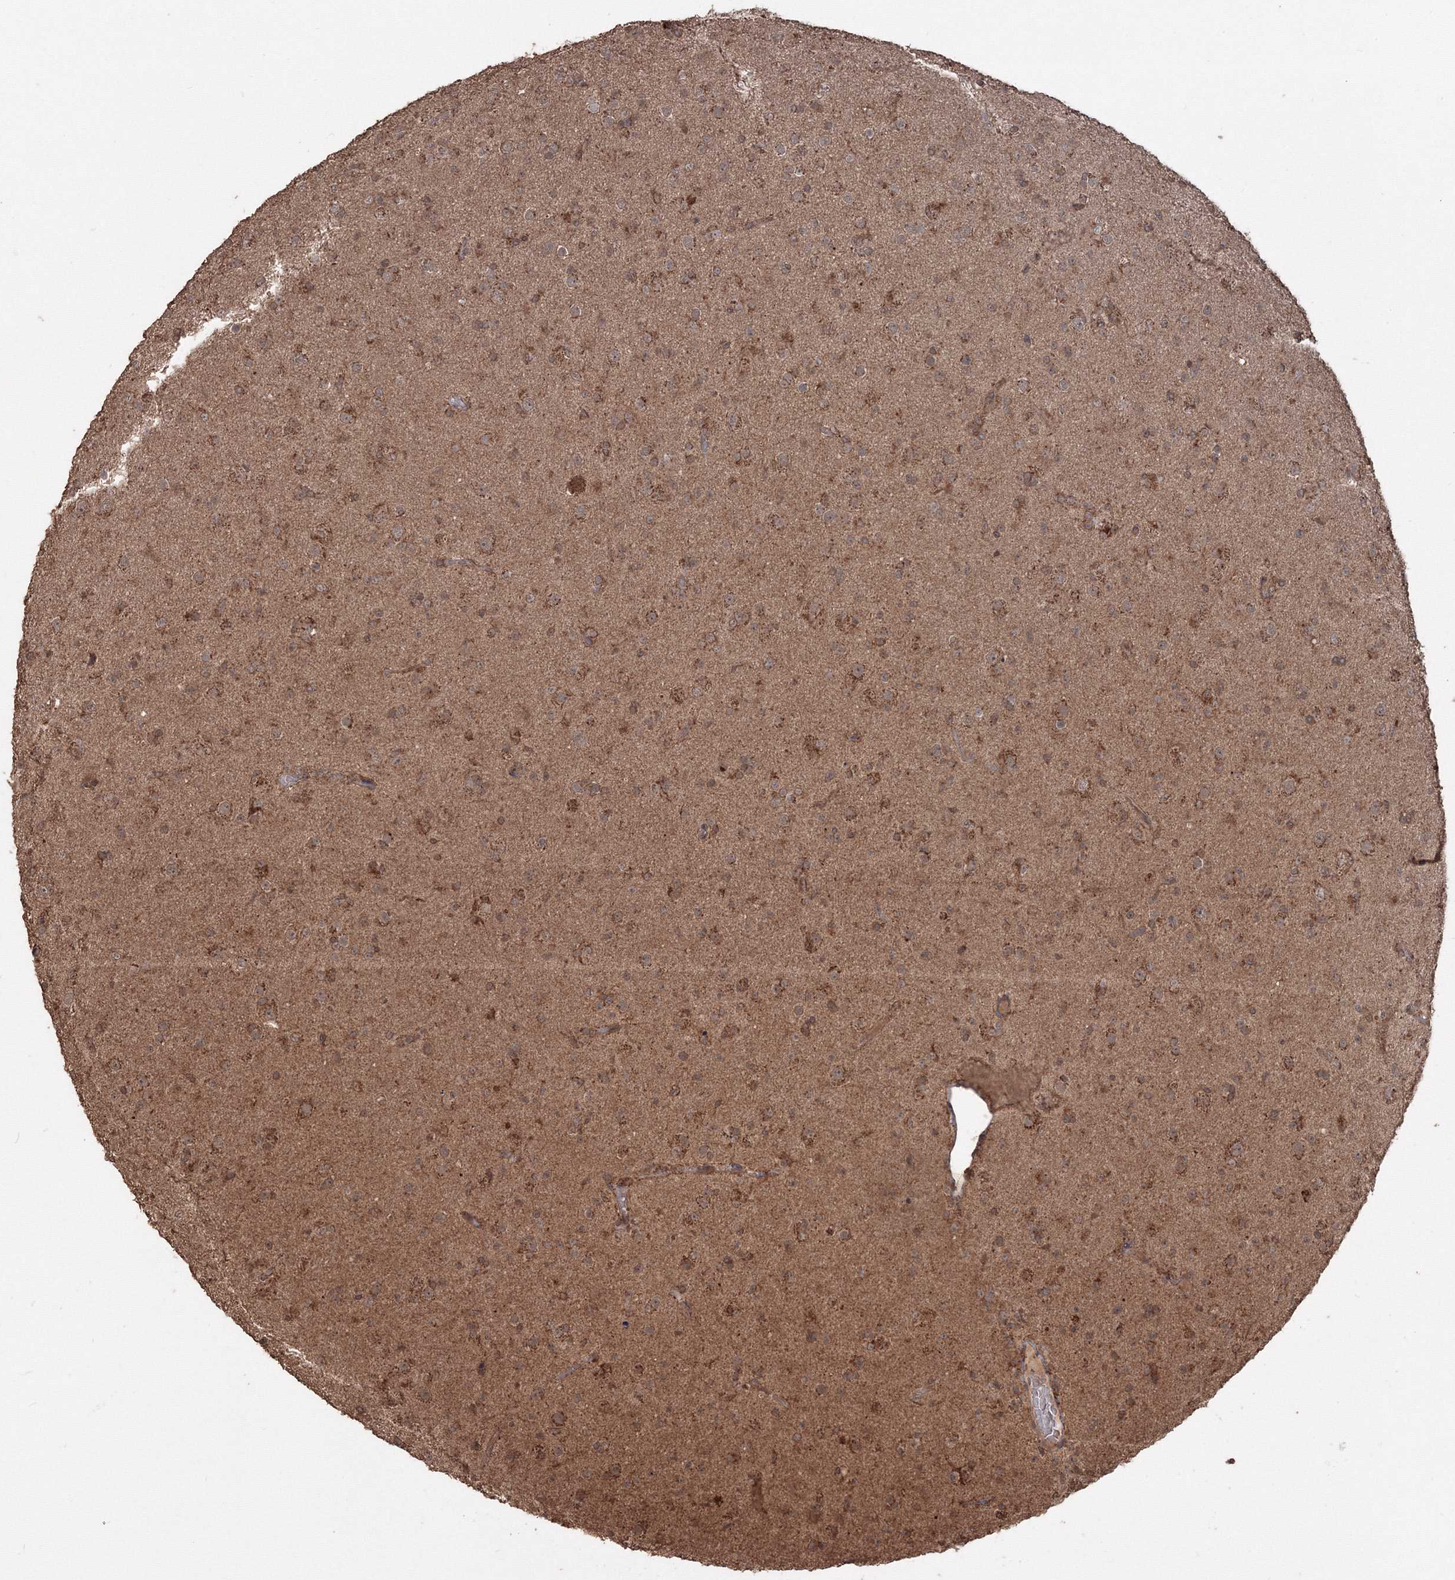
{"staining": {"intensity": "moderate", "quantity": "25%-75%", "location": "cytoplasmic/membranous"}, "tissue": "glioma", "cell_type": "Tumor cells", "image_type": "cancer", "snomed": [{"axis": "morphology", "description": "Glioma, malignant, Low grade"}, {"axis": "topography", "description": "Brain"}], "caption": "Brown immunohistochemical staining in human glioma exhibits moderate cytoplasmic/membranous positivity in approximately 25%-75% of tumor cells.", "gene": "CCDC122", "patient": {"sex": "male", "age": 65}}